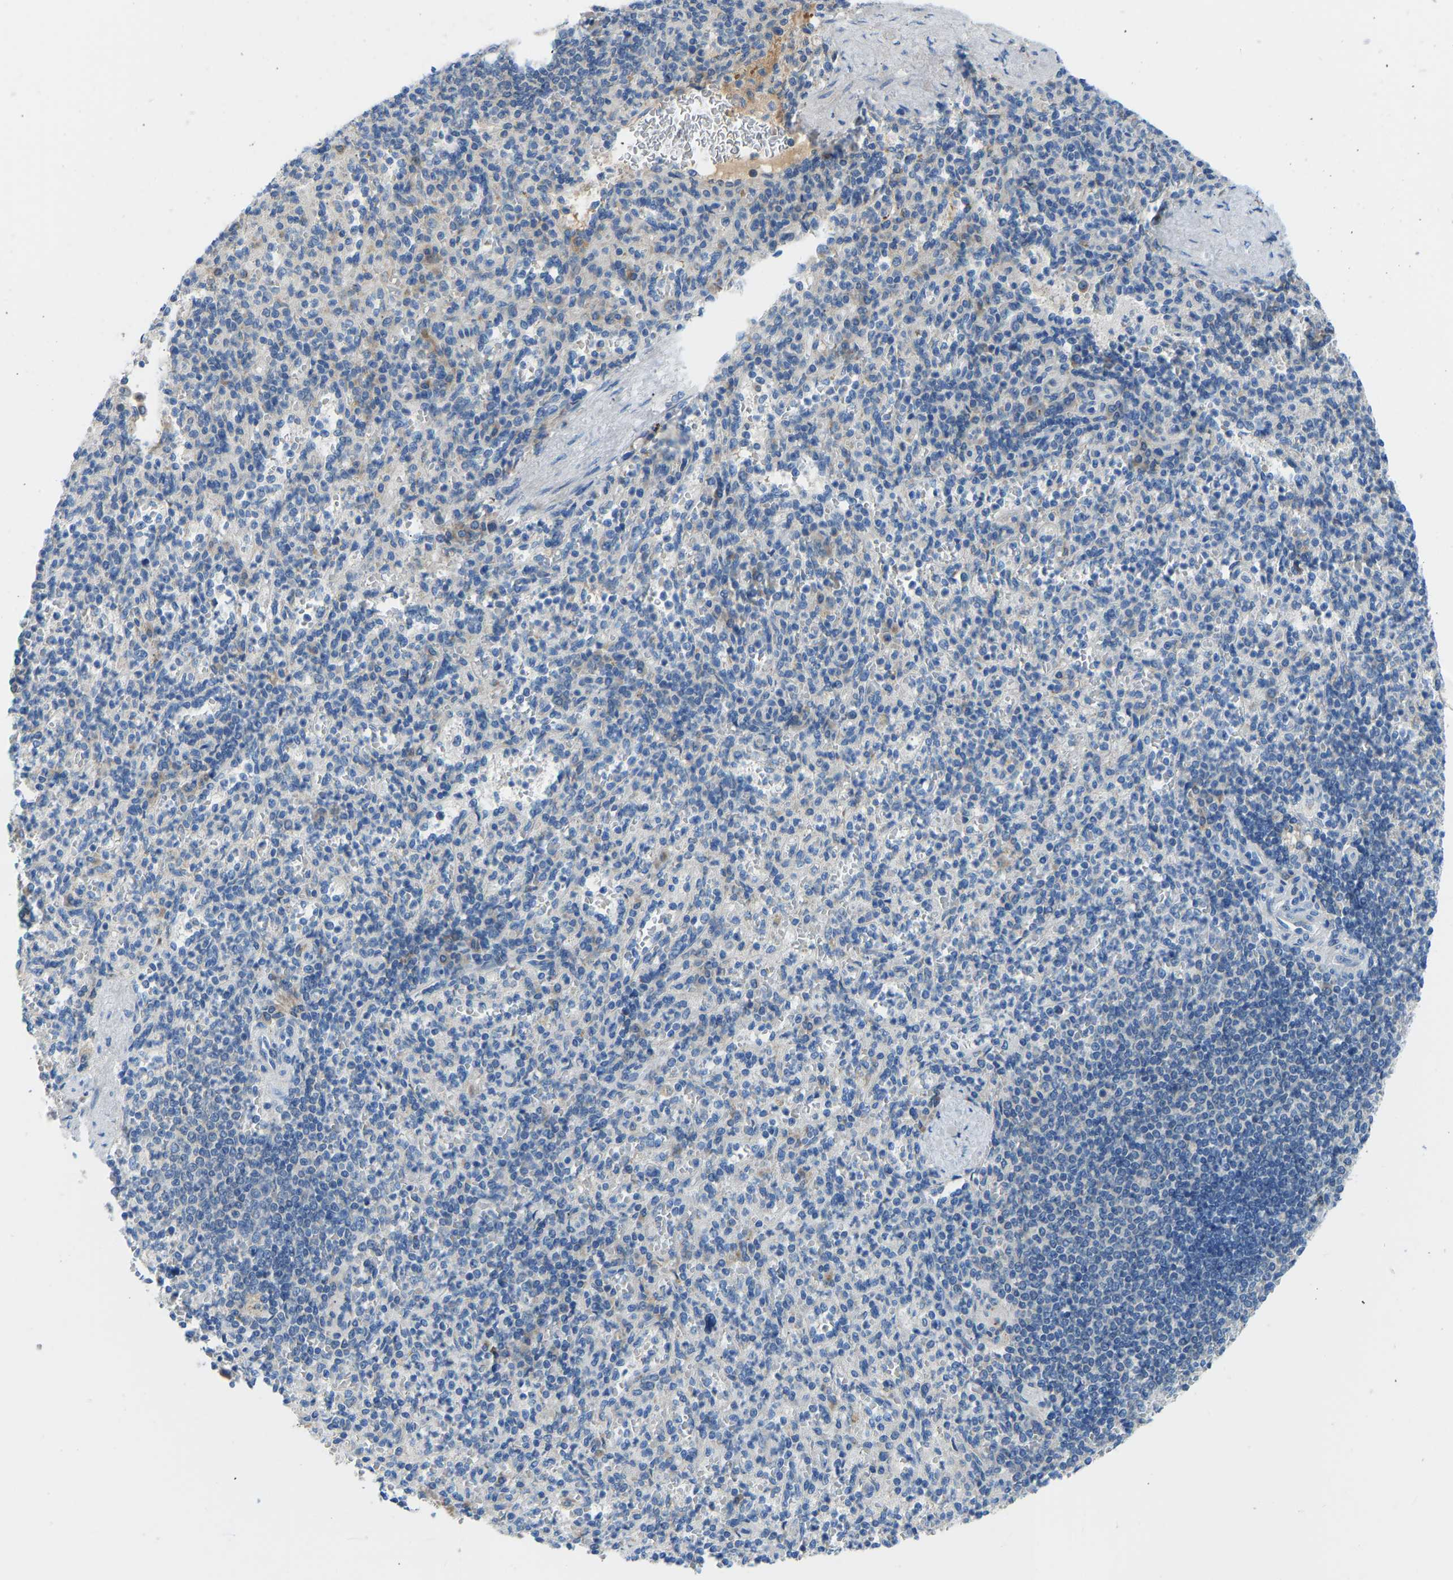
{"staining": {"intensity": "negative", "quantity": "none", "location": "none"}, "tissue": "spleen", "cell_type": "Cells in red pulp", "image_type": "normal", "snomed": [{"axis": "morphology", "description": "Normal tissue, NOS"}, {"axis": "topography", "description": "Spleen"}], "caption": "Immunohistochemistry micrograph of benign human spleen stained for a protein (brown), which displays no positivity in cells in red pulp. (DAB immunohistochemistry, high magnification).", "gene": "COL15A1", "patient": {"sex": "female", "age": 74}}